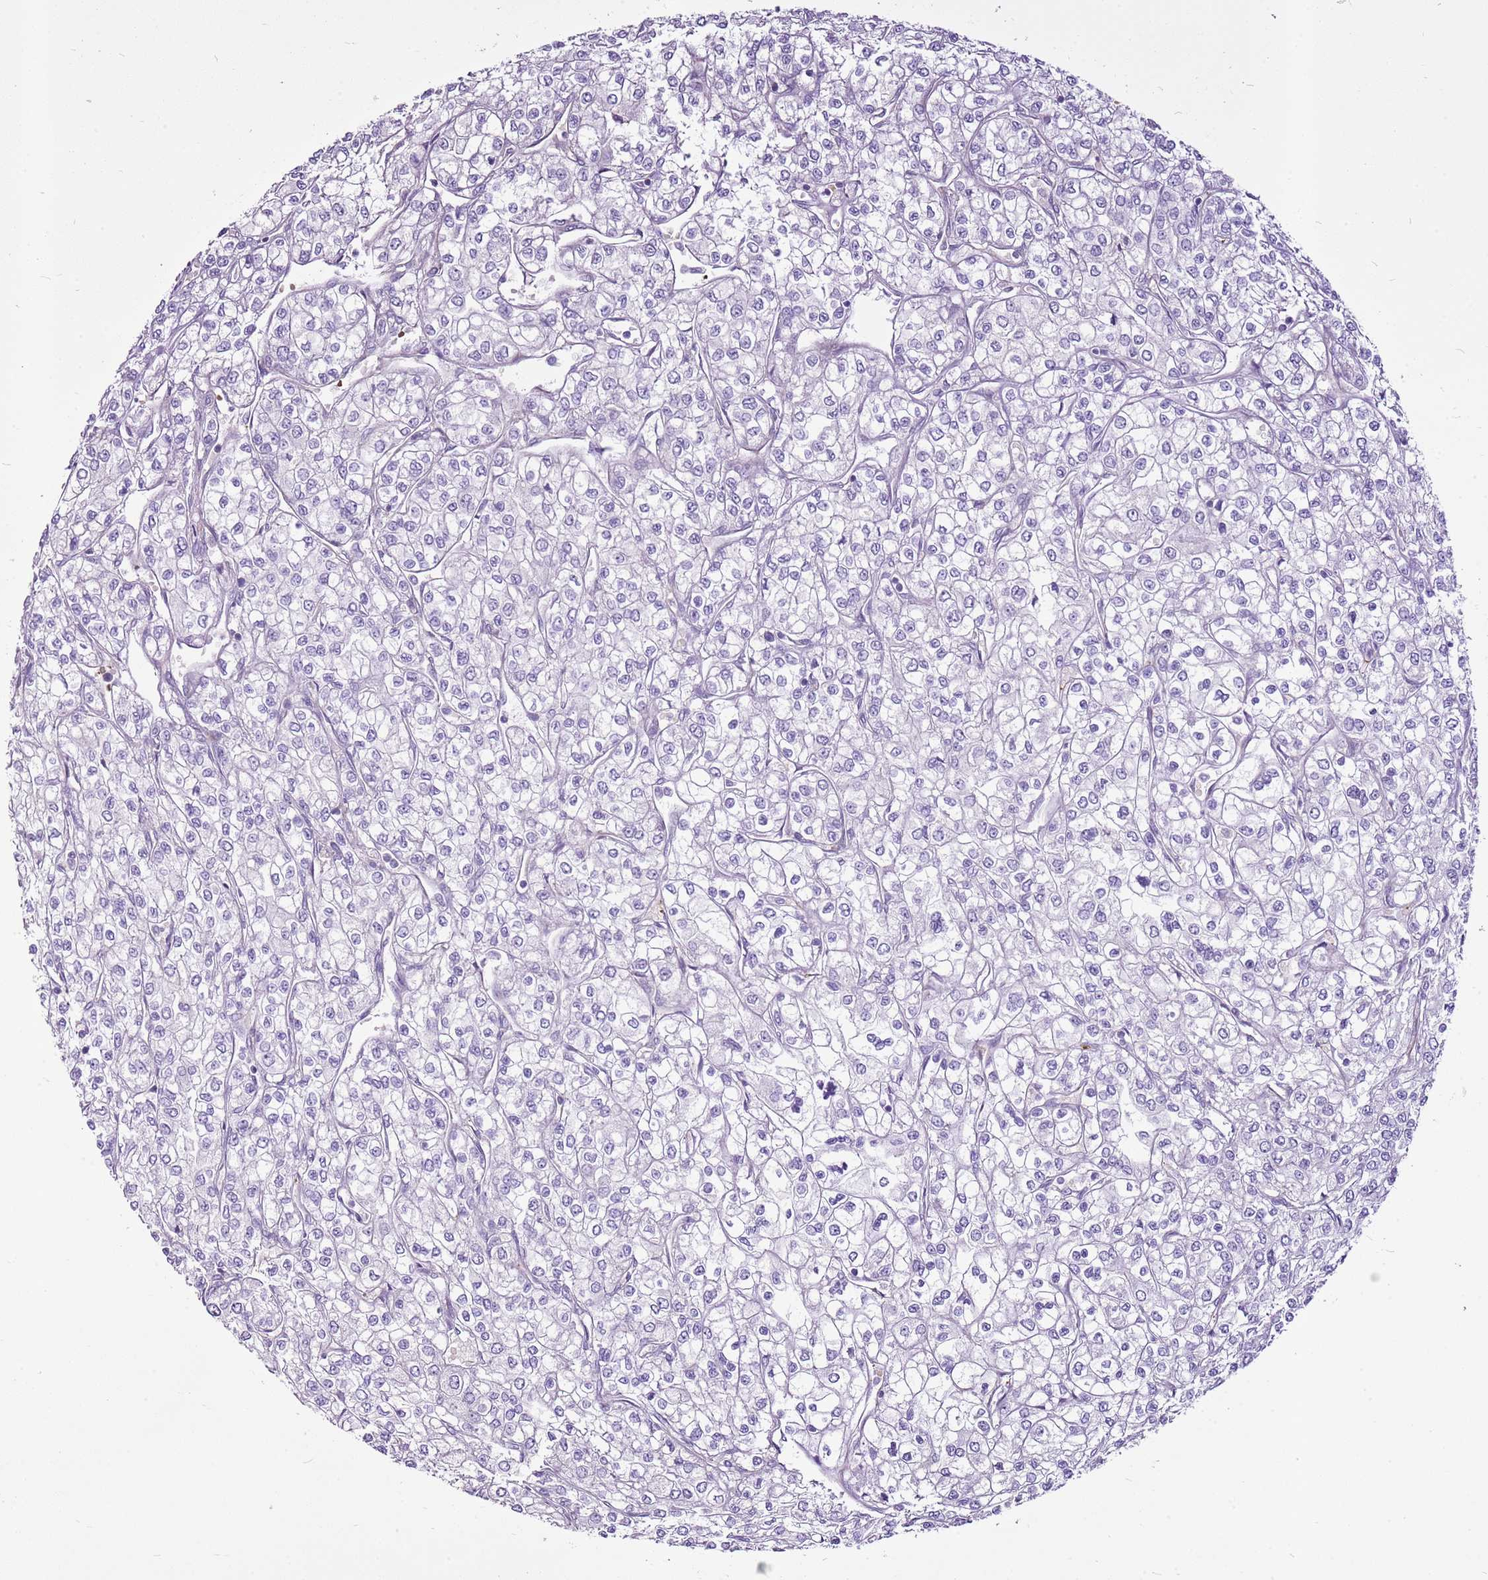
{"staining": {"intensity": "negative", "quantity": "none", "location": "none"}, "tissue": "renal cancer", "cell_type": "Tumor cells", "image_type": "cancer", "snomed": [{"axis": "morphology", "description": "Adenocarcinoma, NOS"}, {"axis": "topography", "description": "Kidney"}], "caption": "A high-resolution micrograph shows immunohistochemistry (IHC) staining of renal cancer (adenocarcinoma), which shows no significant staining in tumor cells.", "gene": "CHAC2", "patient": {"sex": "male", "age": 80}}